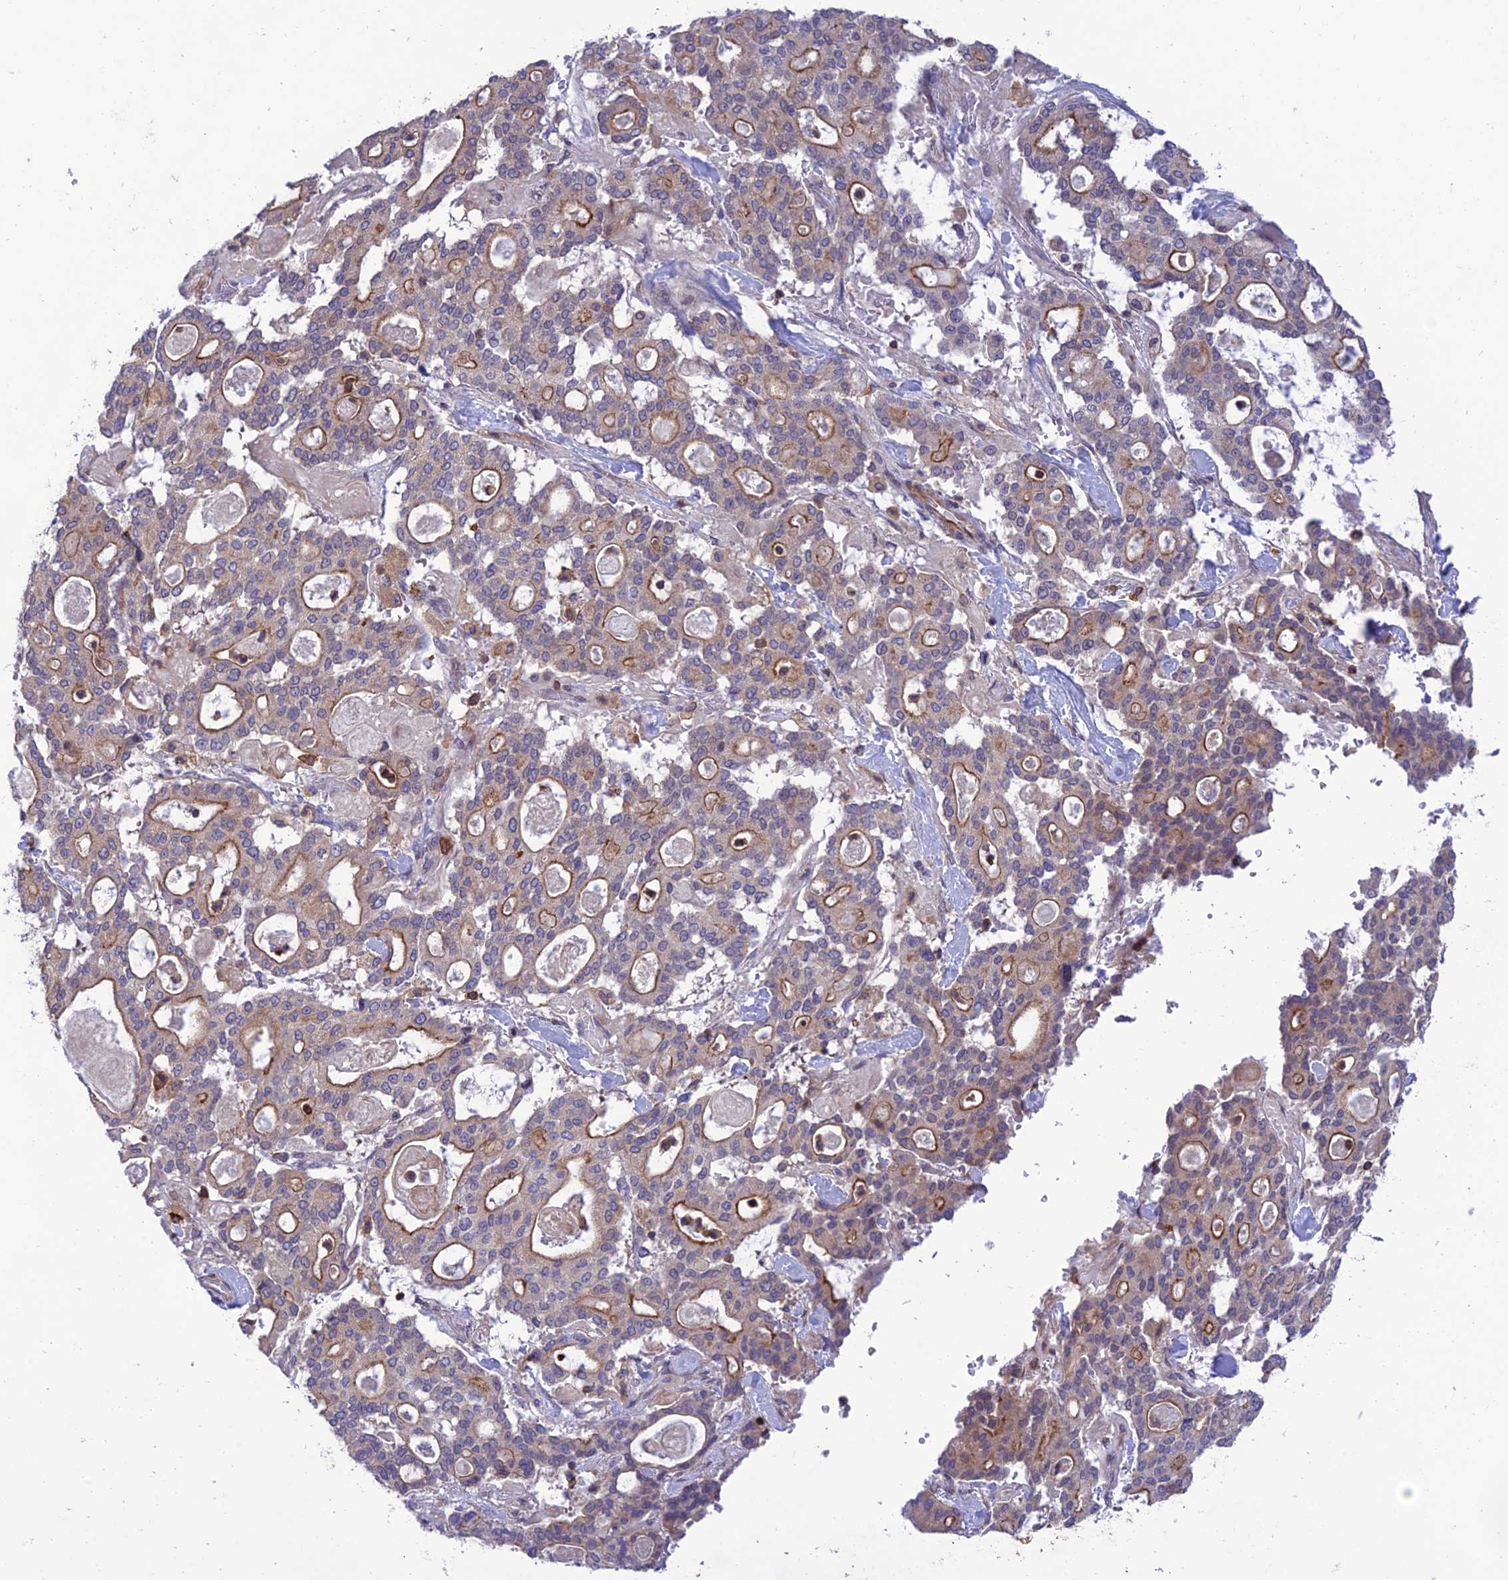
{"staining": {"intensity": "moderate", "quantity": "25%-75%", "location": "cytoplasmic/membranous"}, "tissue": "pancreatic cancer", "cell_type": "Tumor cells", "image_type": "cancer", "snomed": [{"axis": "morphology", "description": "Adenocarcinoma, NOS"}, {"axis": "topography", "description": "Pancreas"}], "caption": "Immunohistochemical staining of human pancreatic adenocarcinoma reveals moderate cytoplasmic/membranous protein positivity in approximately 25%-75% of tumor cells.", "gene": "FAM76A", "patient": {"sex": "male", "age": 63}}